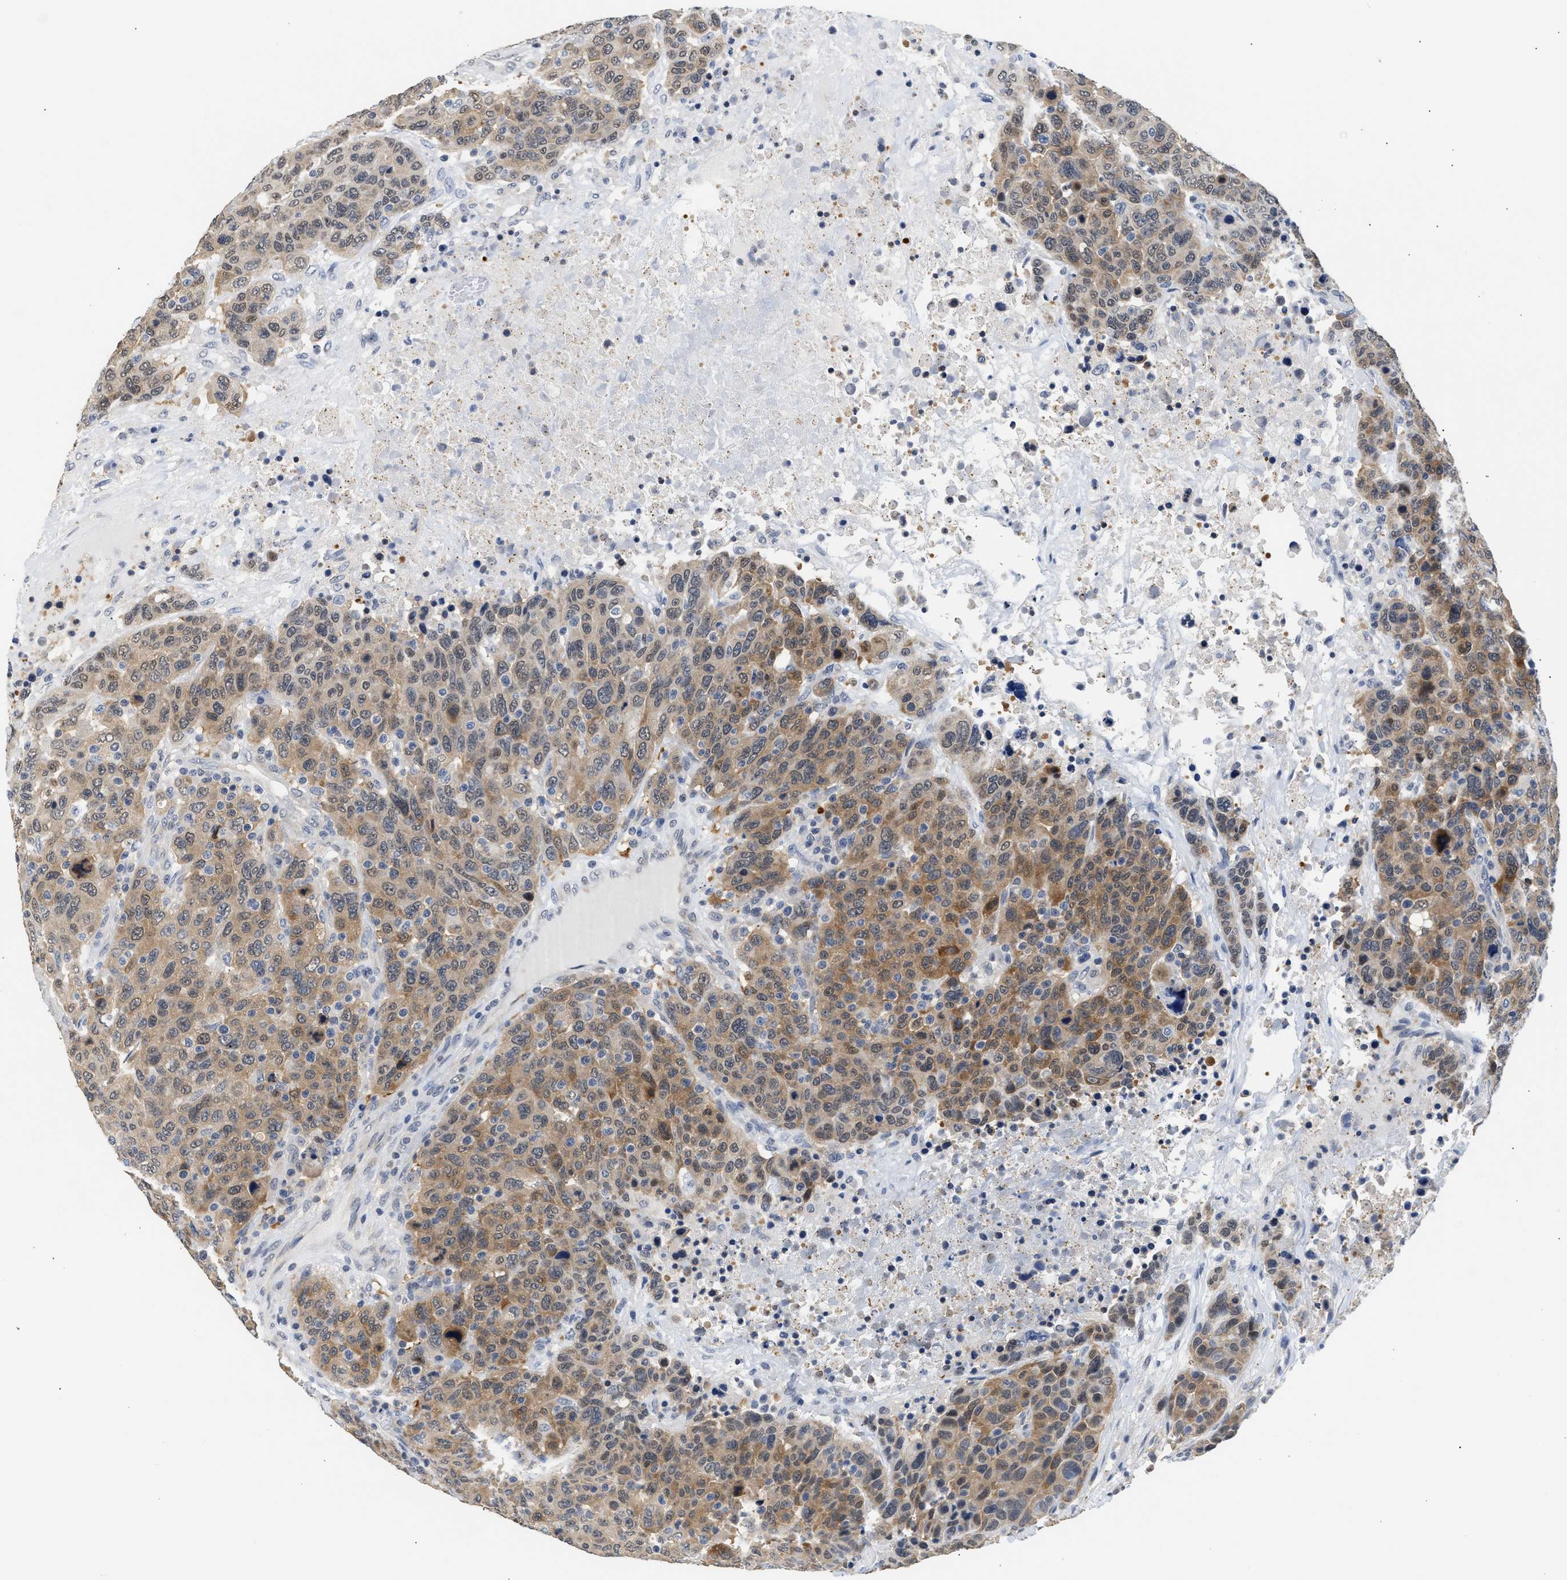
{"staining": {"intensity": "moderate", "quantity": ">75%", "location": "cytoplasmic/membranous"}, "tissue": "breast cancer", "cell_type": "Tumor cells", "image_type": "cancer", "snomed": [{"axis": "morphology", "description": "Duct carcinoma"}, {"axis": "topography", "description": "Breast"}], "caption": "Invasive ductal carcinoma (breast) stained with immunohistochemistry (IHC) shows moderate cytoplasmic/membranous positivity in approximately >75% of tumor cells.", "gene": "PPM1L", "patient": {"sex": "female", "age": 37}}